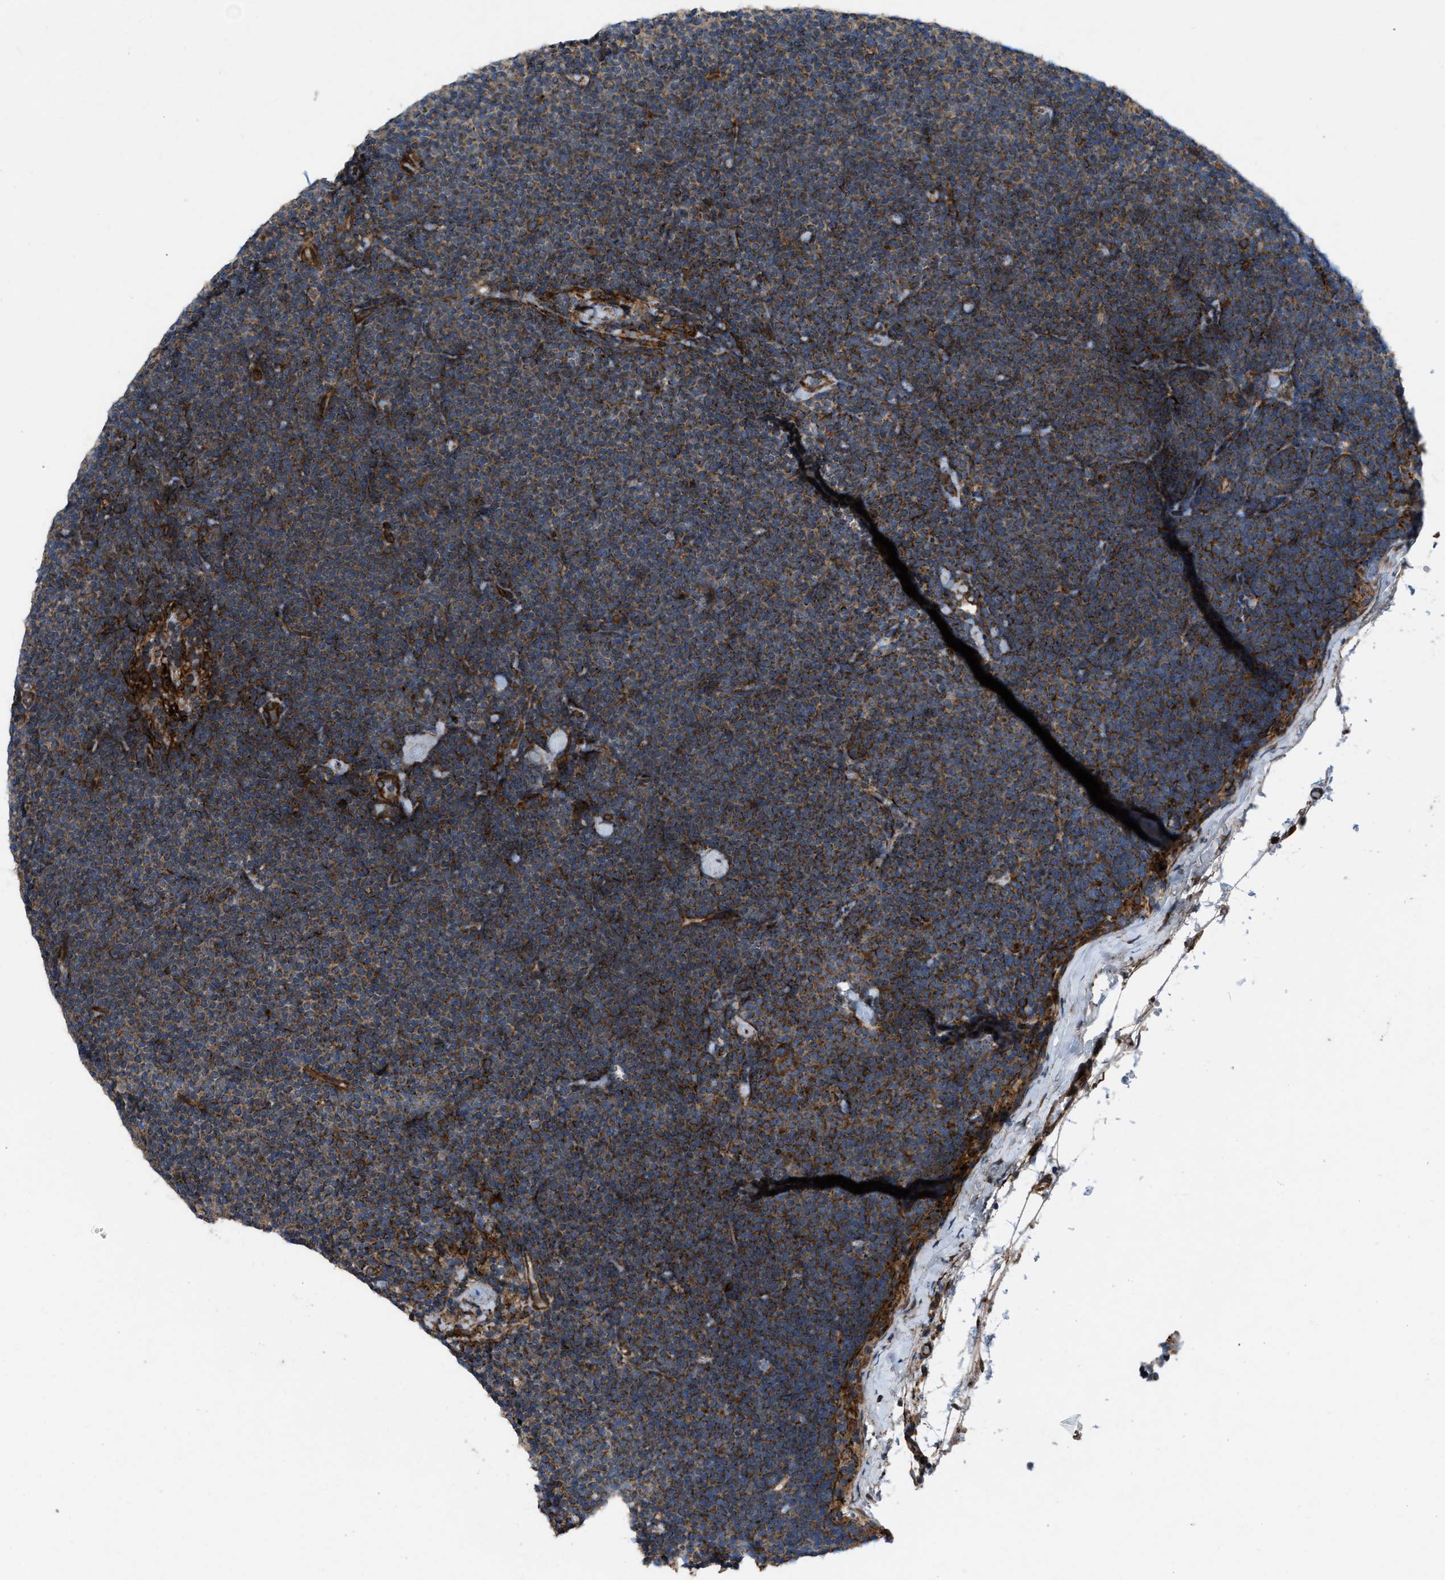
{"staining": {"intensity": "strong", "quantity": ">75%", "location": "cytoplasmic/membranous"}, "tissue": "lymphoma", "cell_type": "Tumor cells", "image_type": "cancer", "snomed": [{"axis": "morphology", "description": "Malignant lymphoma, non-Hodgkin's type, Low grade"}, {"axis": "topography", "description": "Lymph node"}], "caption": "Protein positivity by IHC displays strong cytoplasmic/membranous positivity in approximately >75% of tumor cells in low-grade malignant lymphoma, non-Hodgkin's type. (DAB IHC, brown staining for protein, blue staining for nuclei).", "gene": "PER3", "patient": {"sex": "female", "age": 53}}